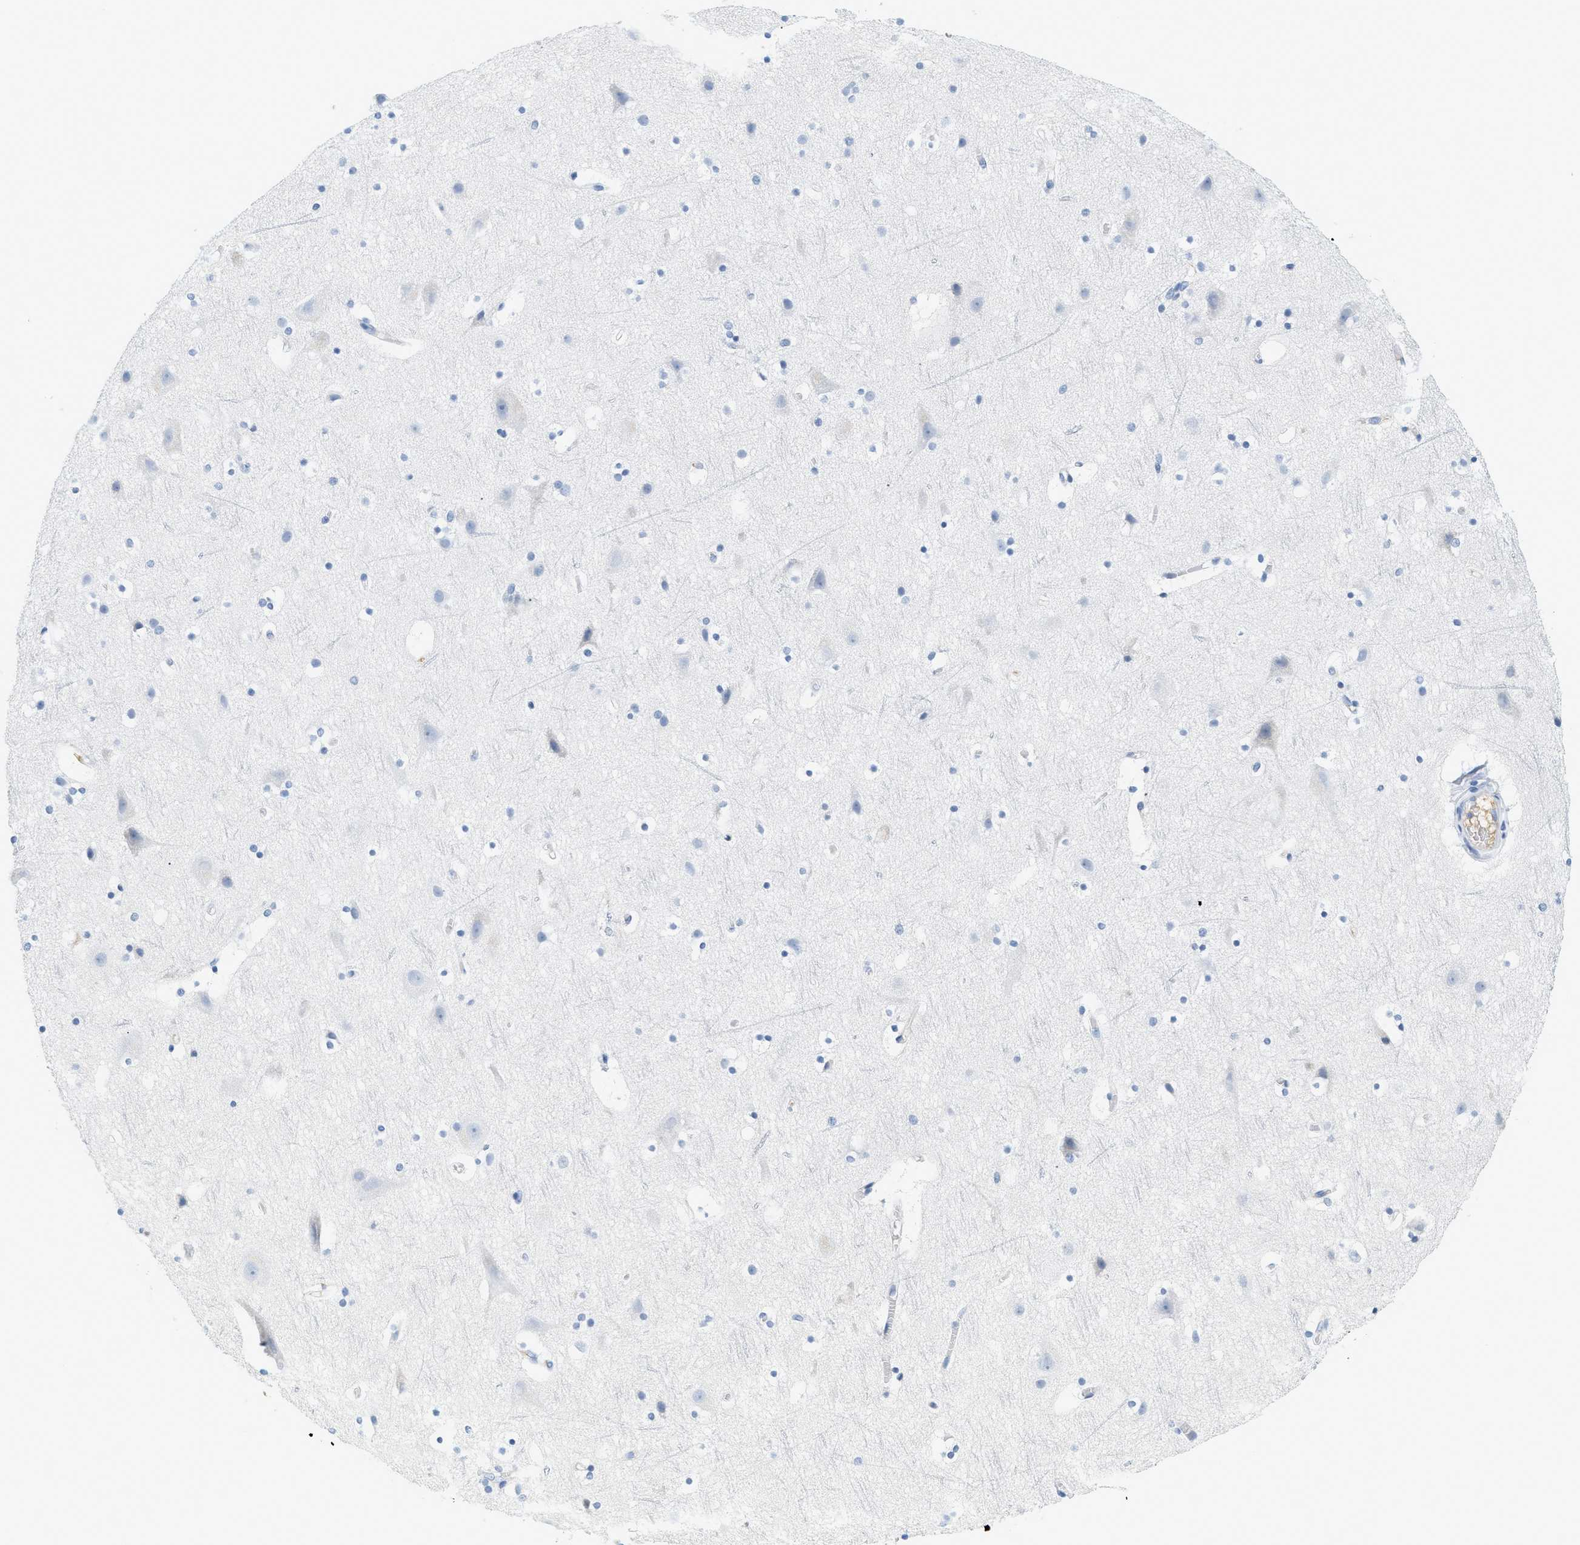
{"staining": {"intensity": "negative", "quantity": "none", "location": "none"}, "tissue": "cerebral cortex", "cell_type": "Endothelial cells", "image_type": "normal", "snomed": [{"axis": "morphology", "description": "Normal tissue, NOS"}, {"axis": "topography", "description": "Cerebral cortex"}], "caption": "Immunohistochemistry of normal human cerebral cortex demonstrates no positivity in endothelial cells.", "gene": "LCN2", "patient": {"sex": "male", "age": 45}}